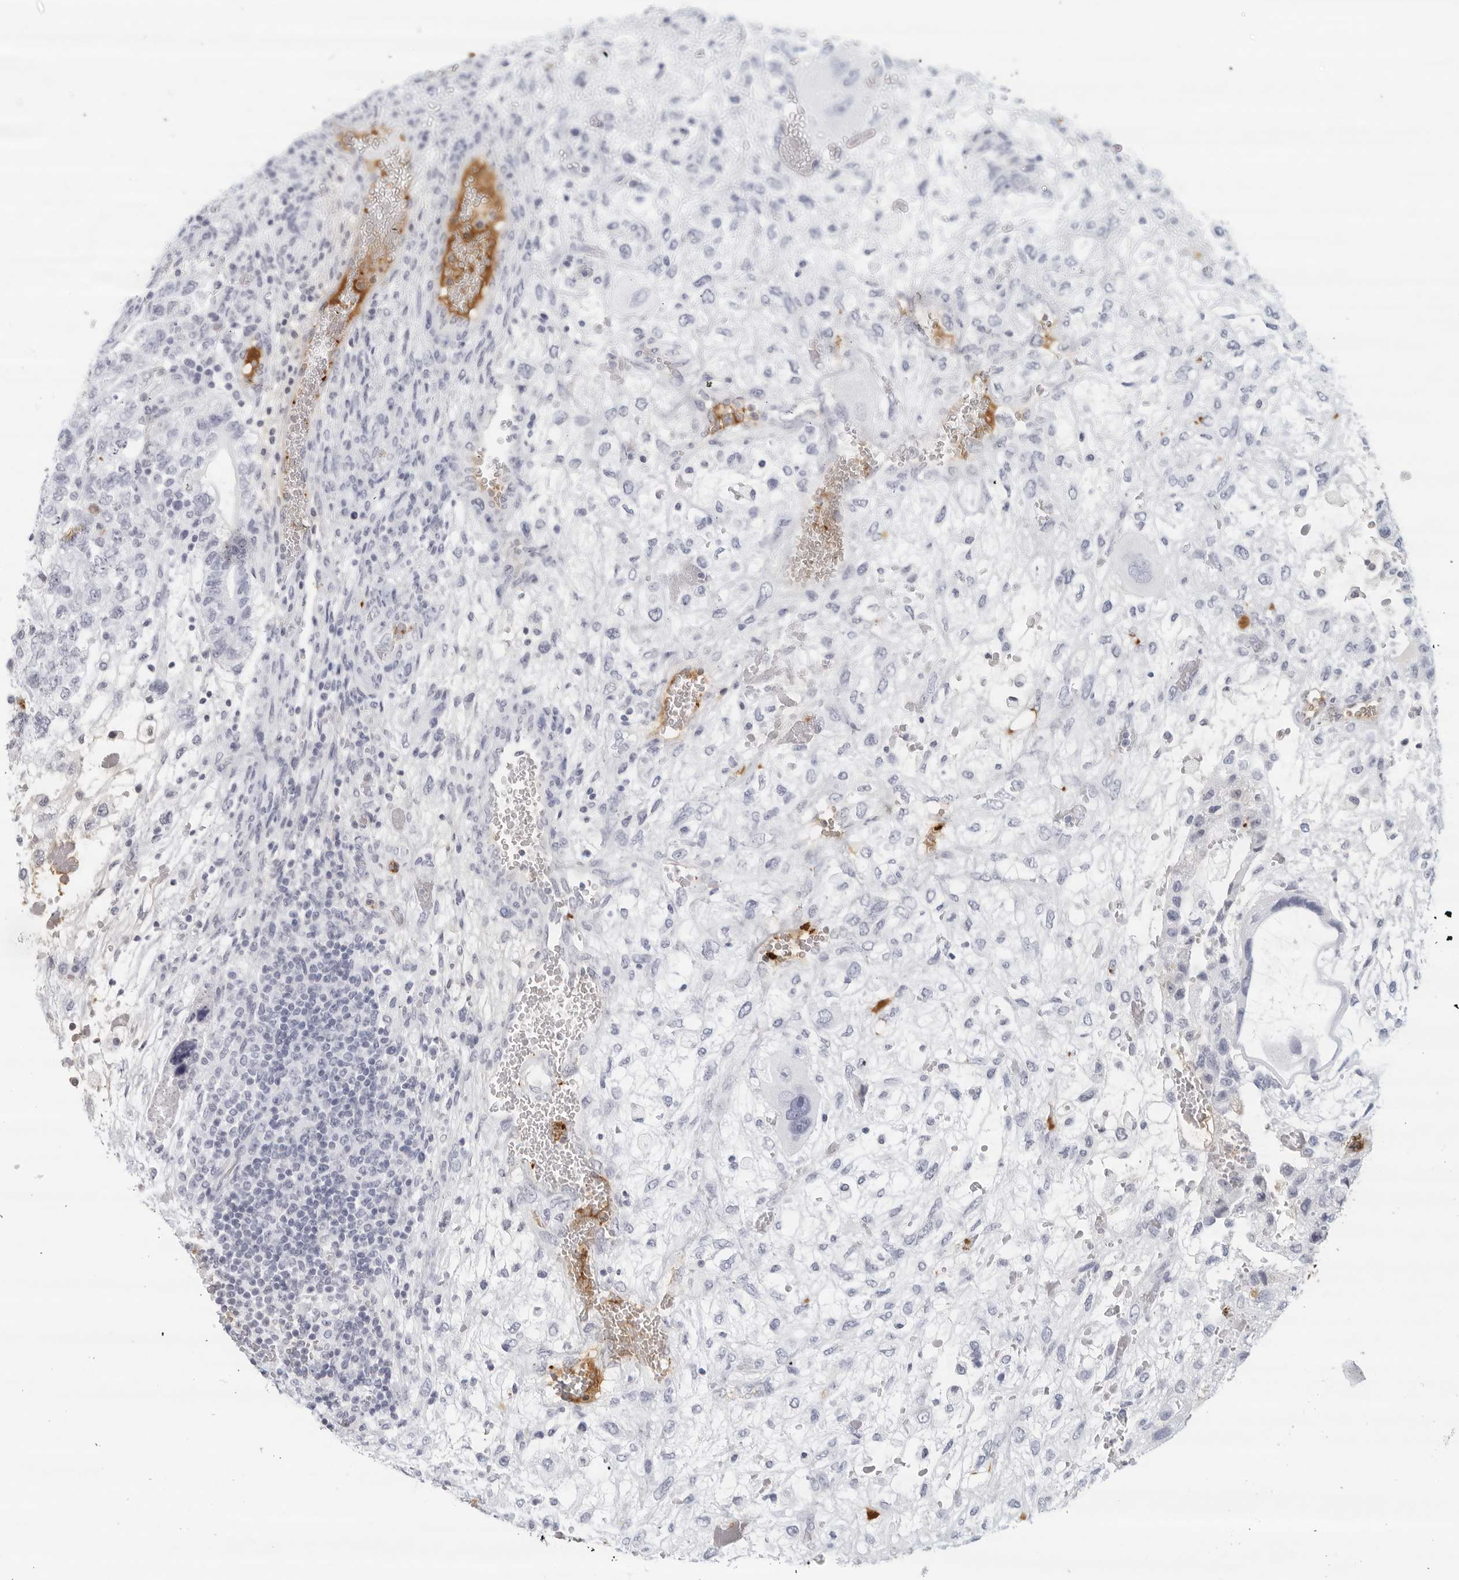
{"staining": {"intensity": "negative", "quantity": "none", "location": "none"}, "tissue": "testis cancer", "cell_type": "Tumor cells", "image_type": "cancer", "snomed": [{"axis": "morphology", "description": "Carcinoma, Embryonal, NOS"}, {"axis": "topography", "description": "Testis"}], "caption": "DAB immunohistochemical staining of testis cancer displays no significant expression in tumor cells.", "gene": "FGG", "patient": {"sex": "male", "age": 36}}